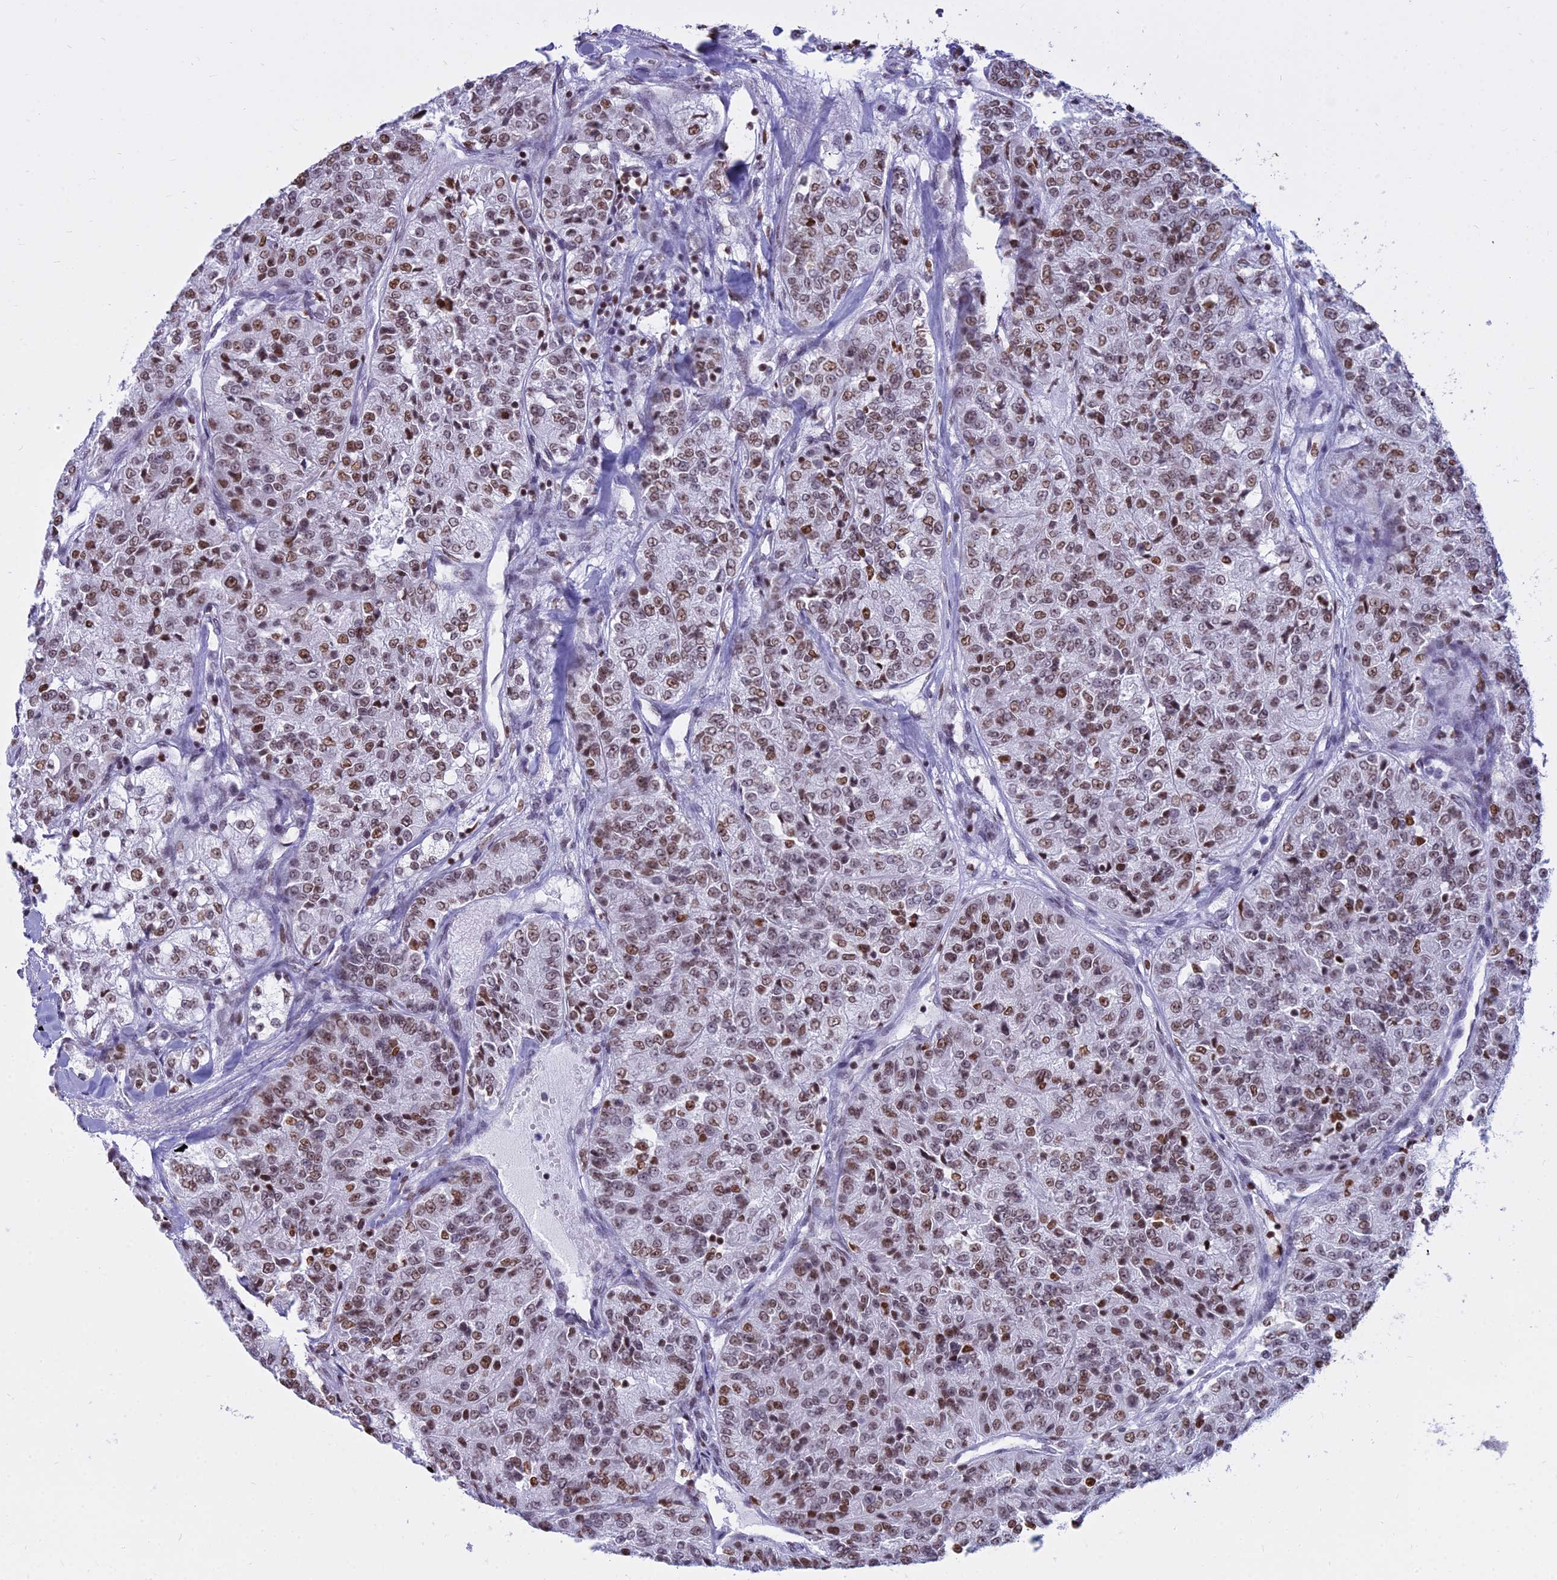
{"staining": {"intensity": "moderate", "quantity": ">75%", "location": "nuclear"}, "tissue": "renal cancer", "cell_type": "Tumor cells", "image_type": "cancer", "snomed": [{"axis": "morphology", "description": "Adenocarcinoma, NOS"}, {"axis": "topography", "description": "Kidney"}], "caption": "An immunohistochemistry image of neoplastic tissue is shown. Protein staining in brown shows moderate nuclear positivity in renal cancer (adenocarcinoma) within tumor cells.", "gene": "PARP1", "patient": {"sex": "female", "age": 63}}